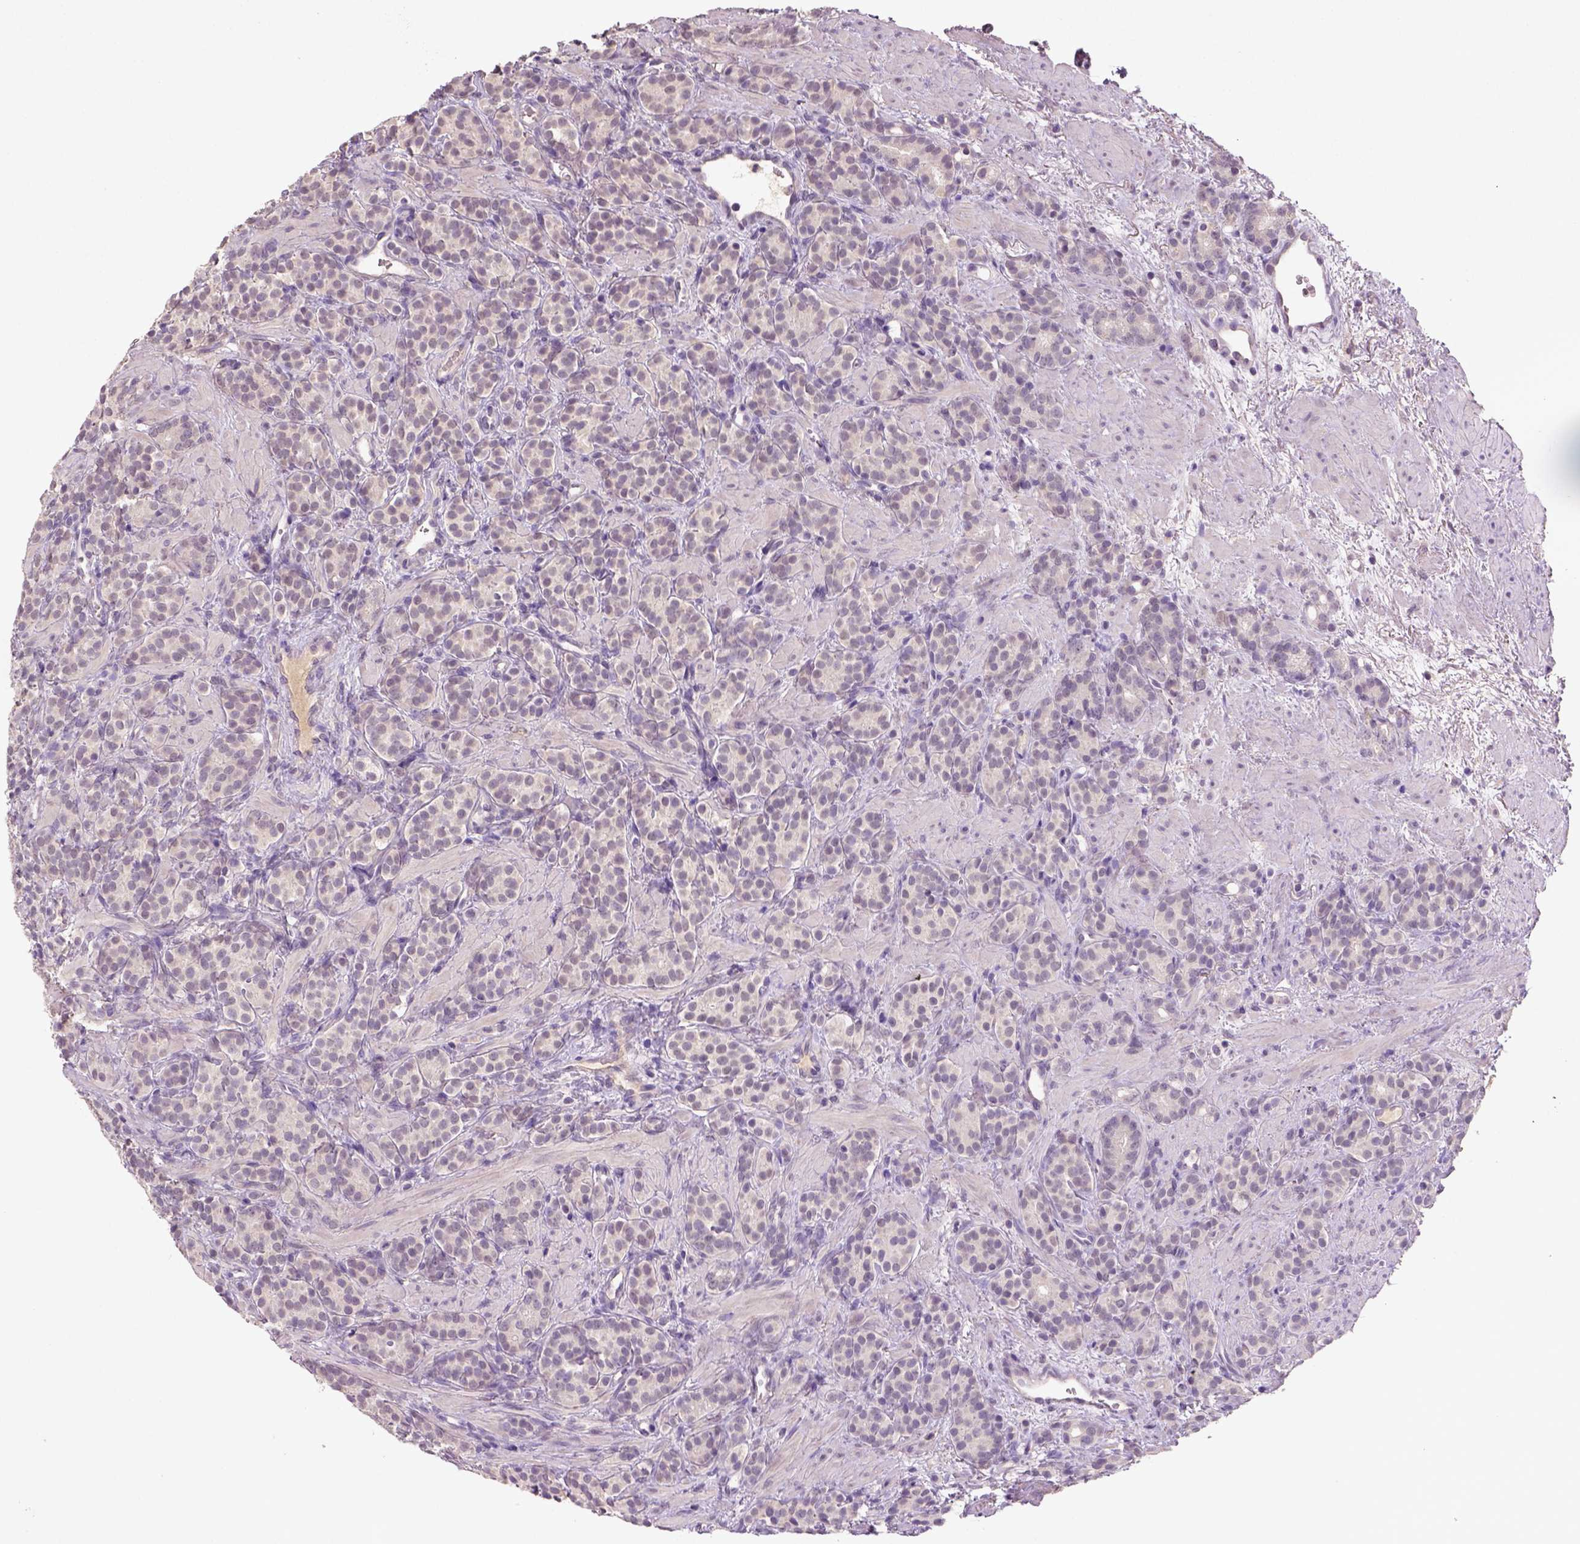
{"staining": {"intensity": "negative", "quantity": "none", "location": "none"}, "tissue": "prostate cancer", "cell_type": "Tumor cells", "image_type": "cancer", "snomed": [{"axis": "morphology", "description": "Adenocarcinoma, High grade"}, {"axis": "topography", "description": "Prostate"}], "caption": "Immunohistochemical staining of human prostate high-grade adenocarcinoma shows no significant positivity in tumor cells.", "gene": "NLGN2", "patient": {"sex": "male", "age": 84}}